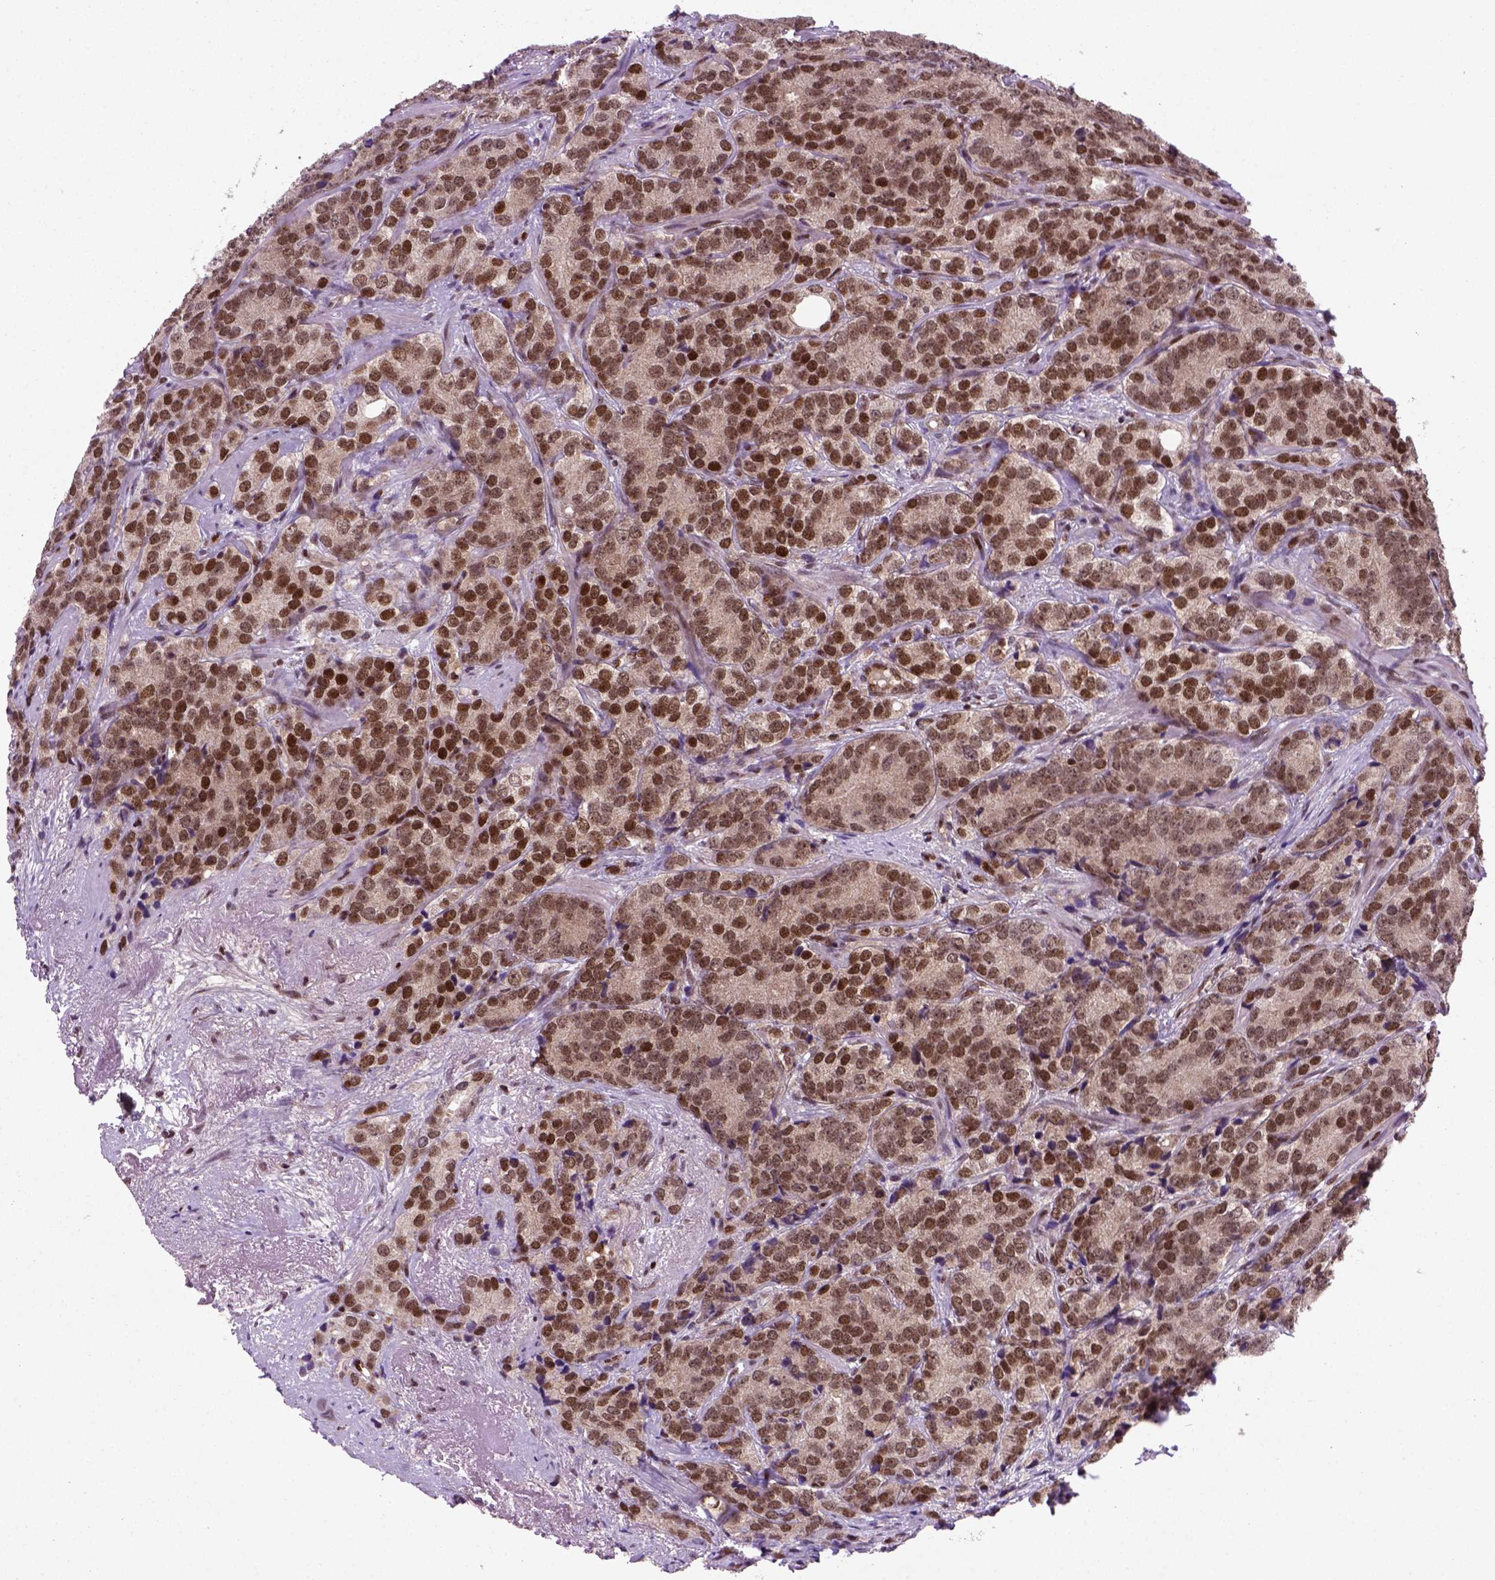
{"staining": {"intensity": "strong", "quantity": ">75%", "location": "nuclear"}, "tissue": "prostate cancer", "cell_type": "Tumor cells", "image_type": "cancer", "snomed": [{"axis": "morphology", "description": "Adenocarcinoma, NOS"}, {"axis": "topography", "description": "Prostate"}], "caption": "Prostate cancer stained with a protein marker displays strong staining in tumor cells.", "gene": "MGMT", "patient": {"sex": "male", "age": 71}}